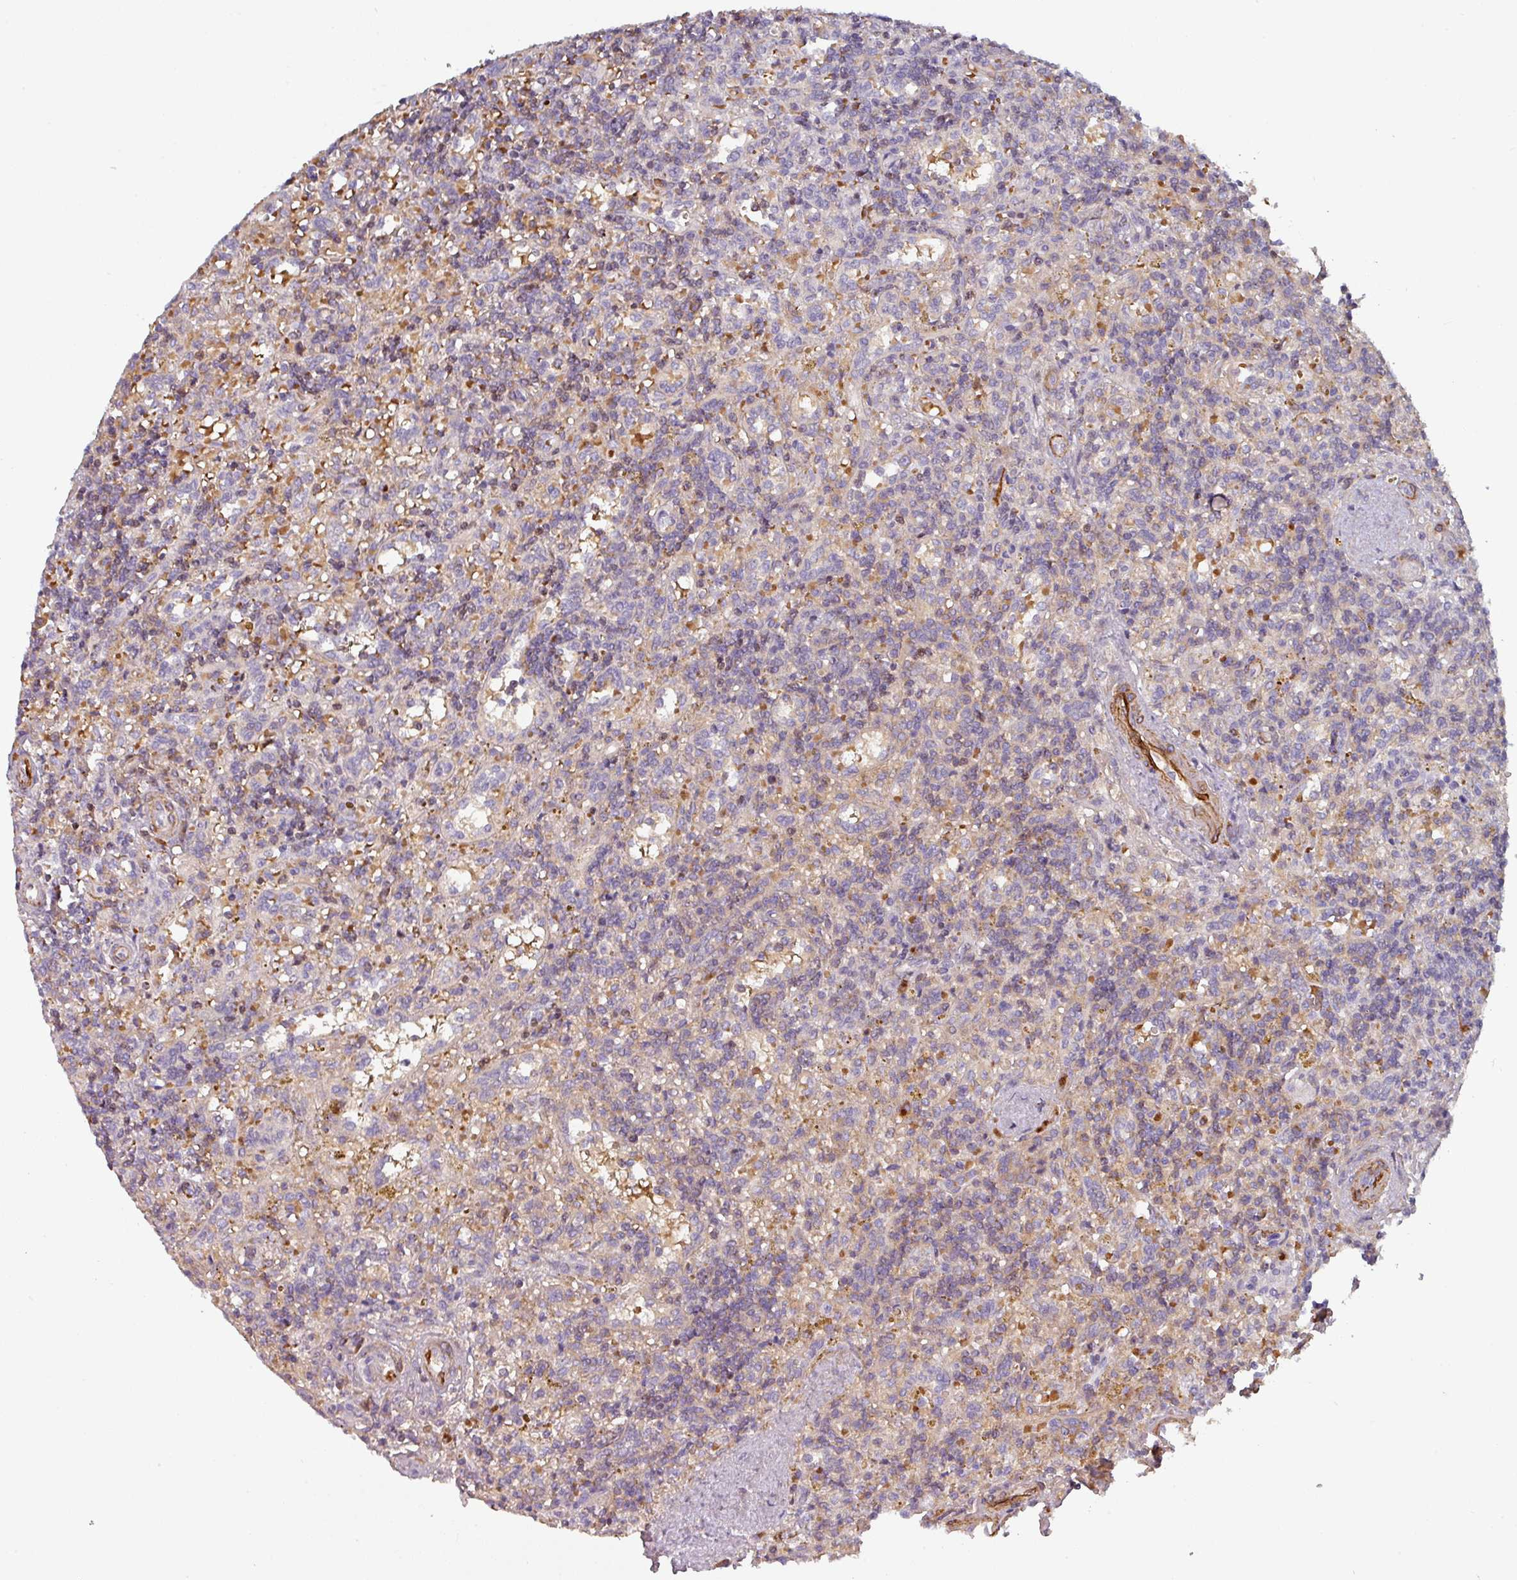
{"staining": {"intensity": "negative", "quantity": "none", "location": "none"}, "tissue": "lymphoma", "cell_type": "Tumor cells", "image_type": "cancer", "snomed": [{"axis": "morphology", "description": "Malignant lymphoma, non-Hodgkin's type, Low grade"}, {"axis": "topography", "description": "Spleen"}], "caption": "Tumor cells are negative for brown protein staining in malignant lymphoma, non-Hodgkin's type (low-grade).", "gene": "PRODH2", "patient": {"sex": "male", "age": 67}}